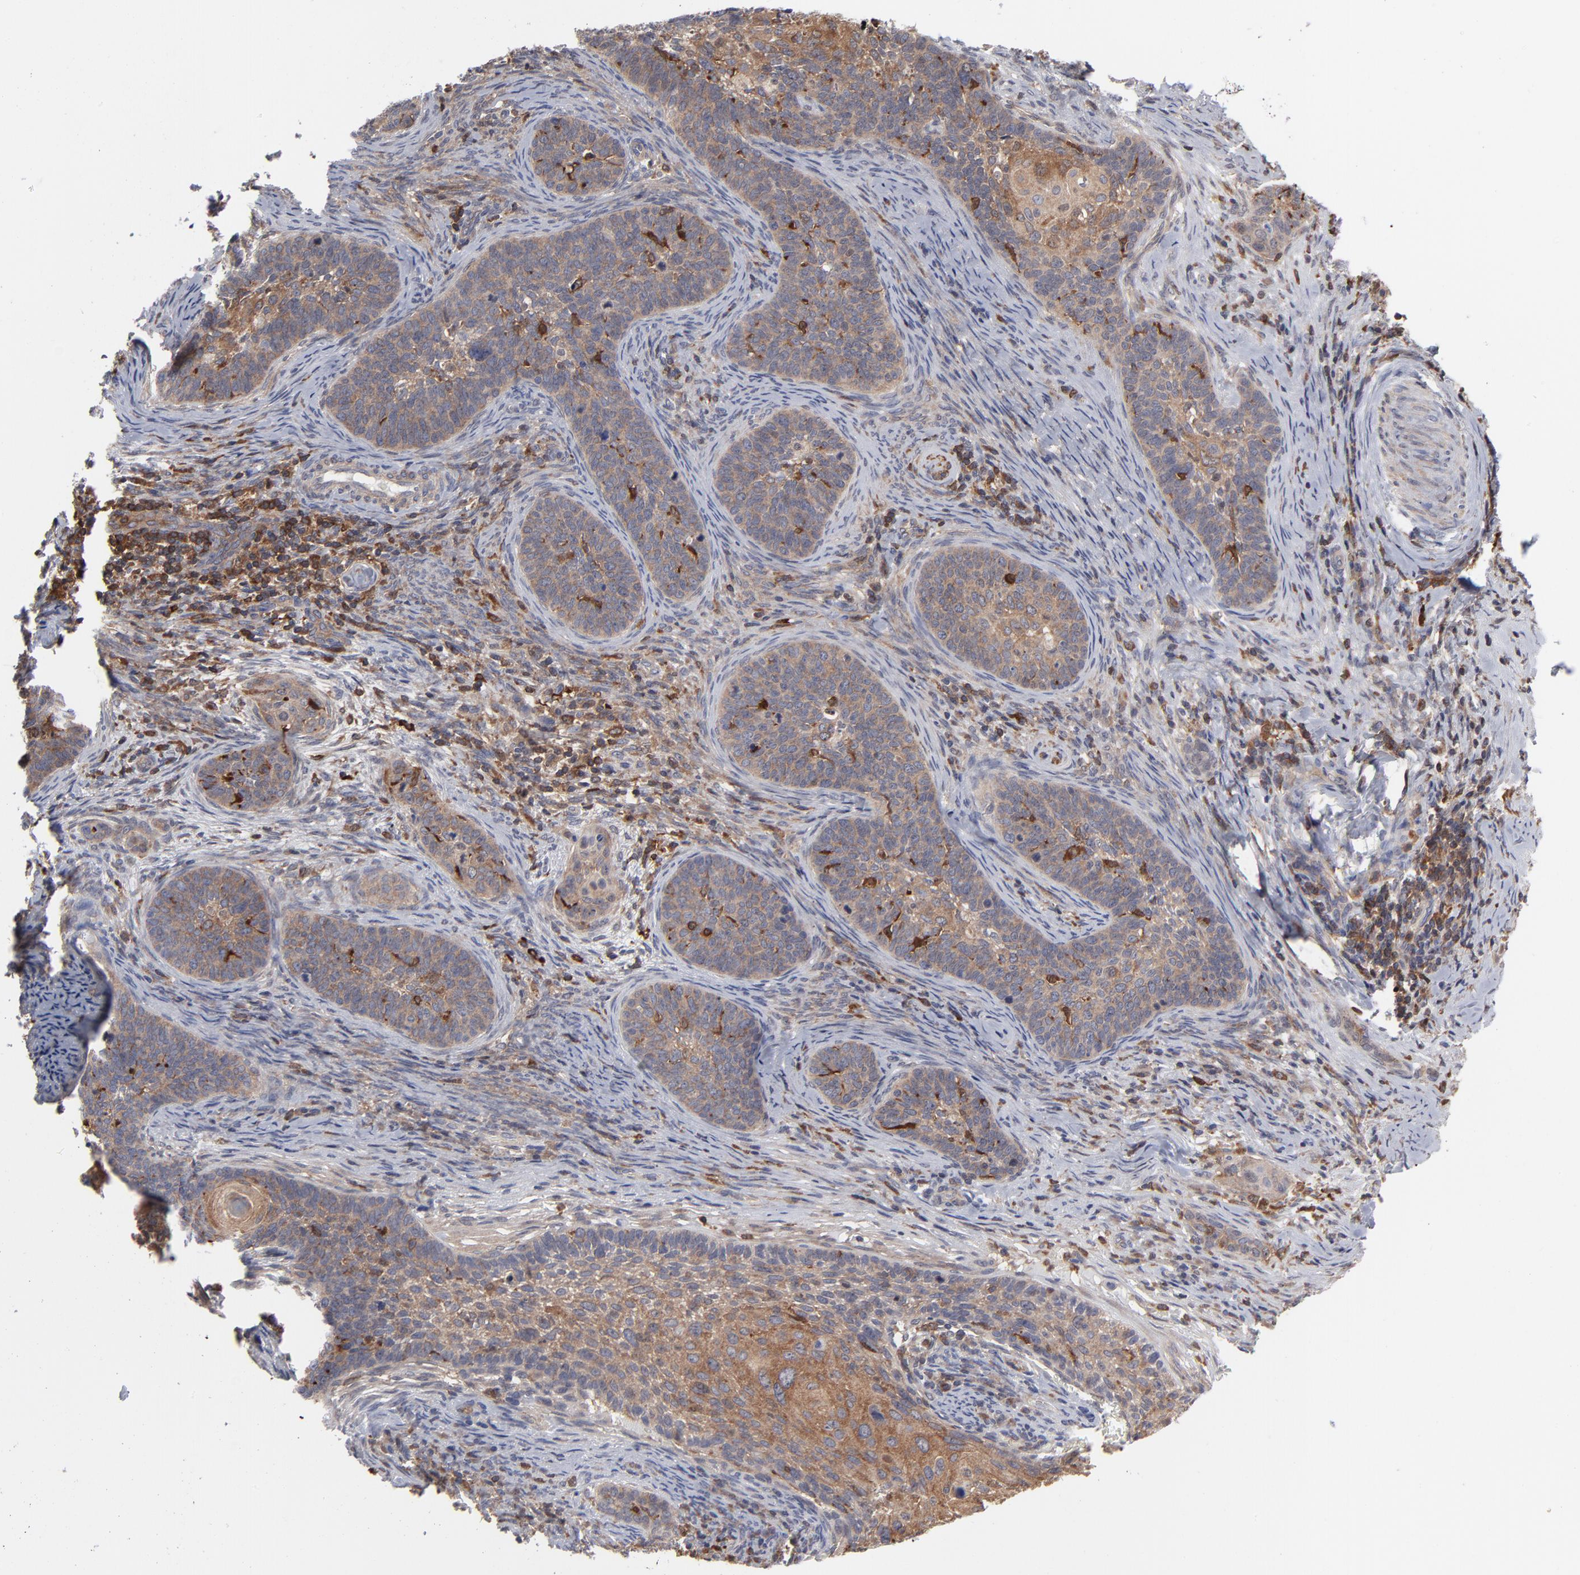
{"staining": {"intensity": "moderate", "quantity": ">75%", "location": "cytoplasmic/membranous"}, "tissue": "cervical cancer", "cell_type": "Tumor cells", "image_type": "cancer", "snomed": [{"axis": "morphology", "description": "Squamous cell carcinoma, NOS"}, {"axis": "topography", "description": "Cervix"}], "caption": "There is medium levels of moderate cytoplasmic/membranous positivity in tumor cells of cervical cancer, as demonstrated by immunohistochemical staining (brown color).", "gene": "MAP2K1", "patient": {"sex": "female", "age": 33}}